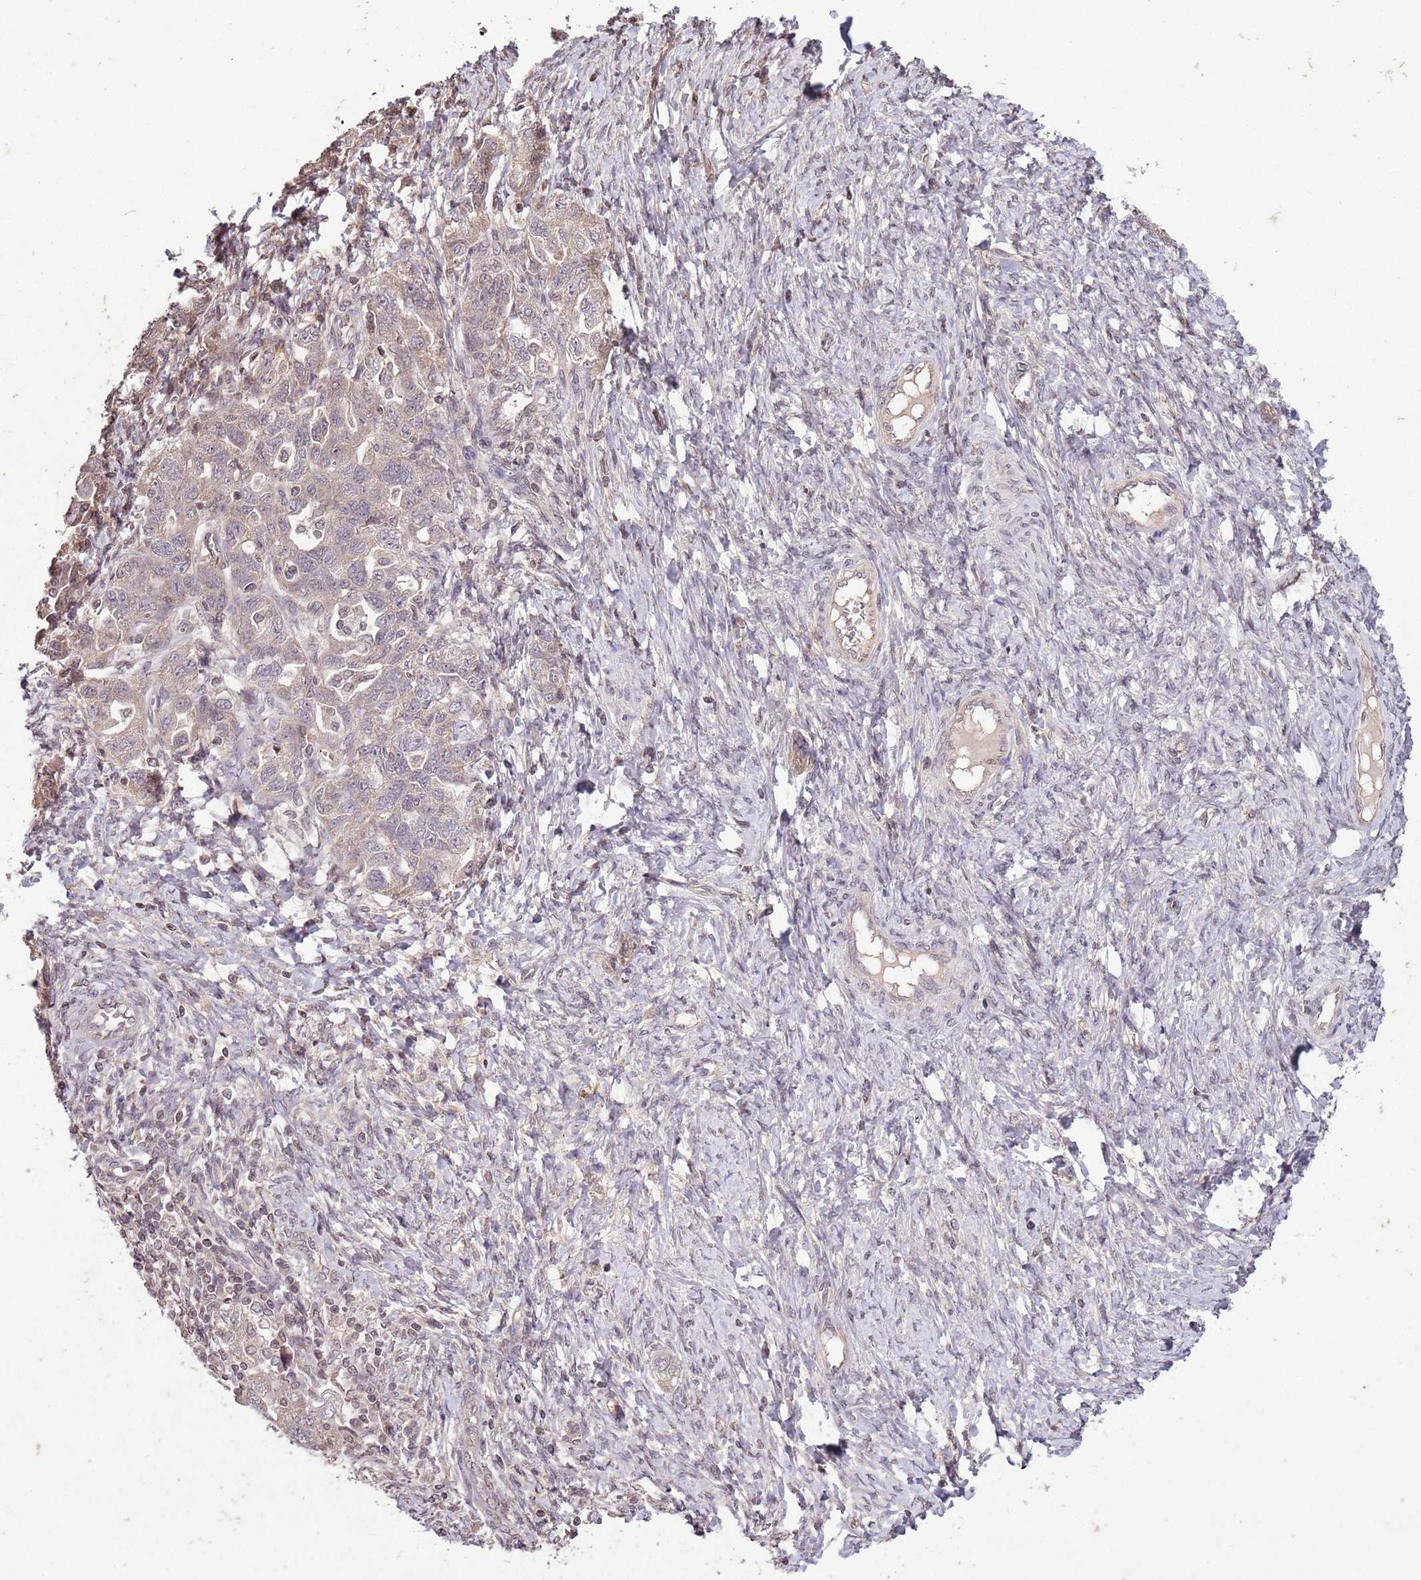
{"staining": {"intensity": "weak", "quantity": "<25%", "location": "cytoplasmic/membranous"}, "tissue": "ovarian cancer", "cell_type": "Tumor cells", "image_type": "cancer", "snomed": [{"axis": "morphology", "description": "Carcinoma, NOS"}, {"axis": "morphology", "description": "Cystadenocarcinoma, serous, NOS"}, {"axis": "topography", "description": "Ovary"}], "caption": "The photomicrograph shows no significant staining in tumor cells of ovarian serous cystadenocarcinoma.", "gene": "CAPN9", "patient": {"sex": "female", "age": 69}}